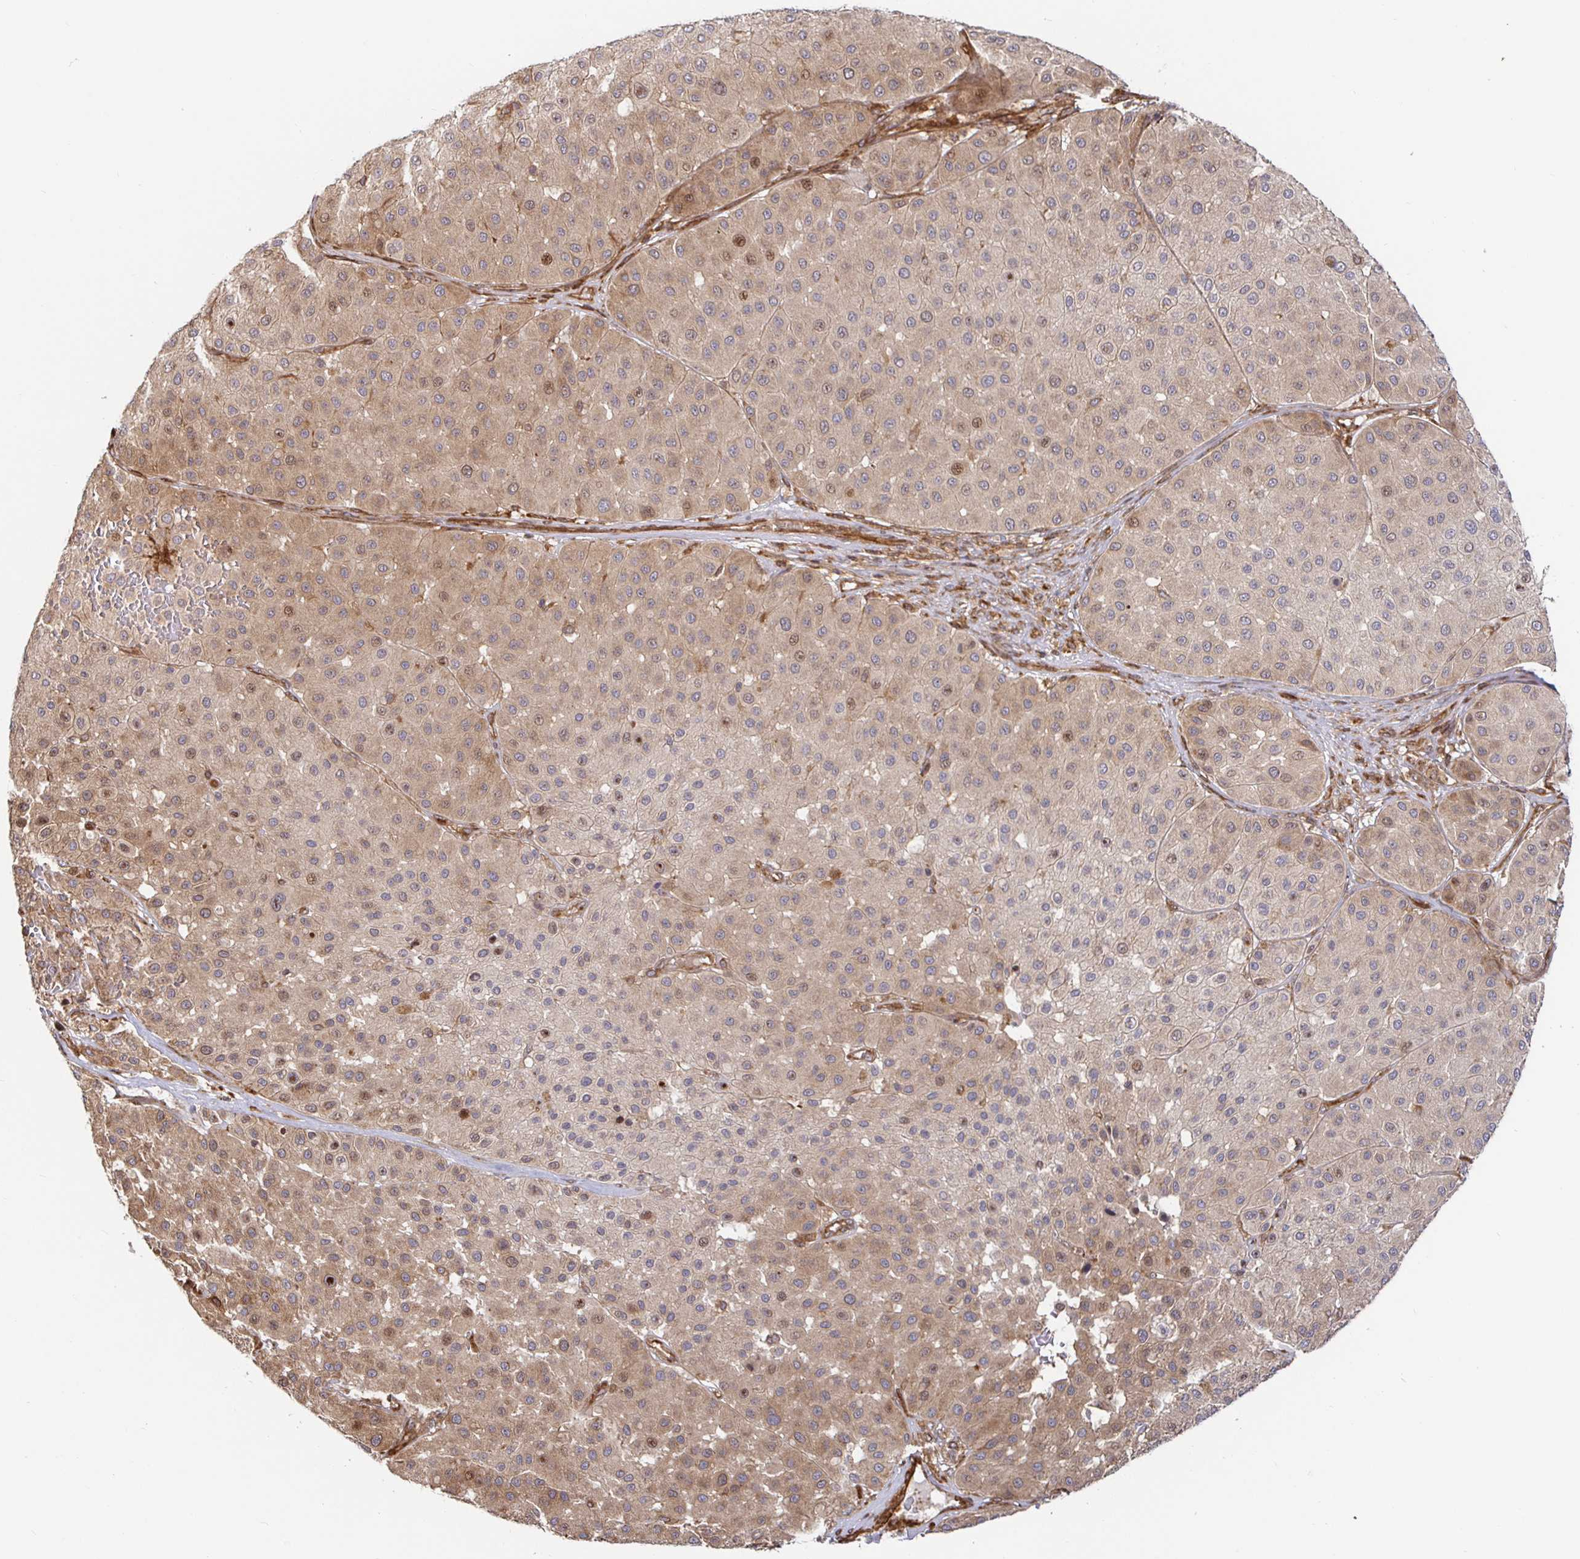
{"staining": {"intensity": "moderate", "quantity": ">75%", "location": "cytoplasmic/membranous,nuclear"}, "tissue": "melanoma", "cell_type": "Tumor cells", "image_type": "cancer", "snomed": [{"axis": "morphology", "description": "Malignant melanoma, Metastatic site"}, {"axis": "topography", "description": "Smooth muscle"}], "caption": "Immunohistochemistry histopathology image of melanoma stained for a protein (brown), which reveals medium levels of moderate cytoplasmic/membranous and nuclear positivity in approximately >75% of tumor cells.", "gene": "STRAP", "patient": {"sex": "male", "age": 41}}